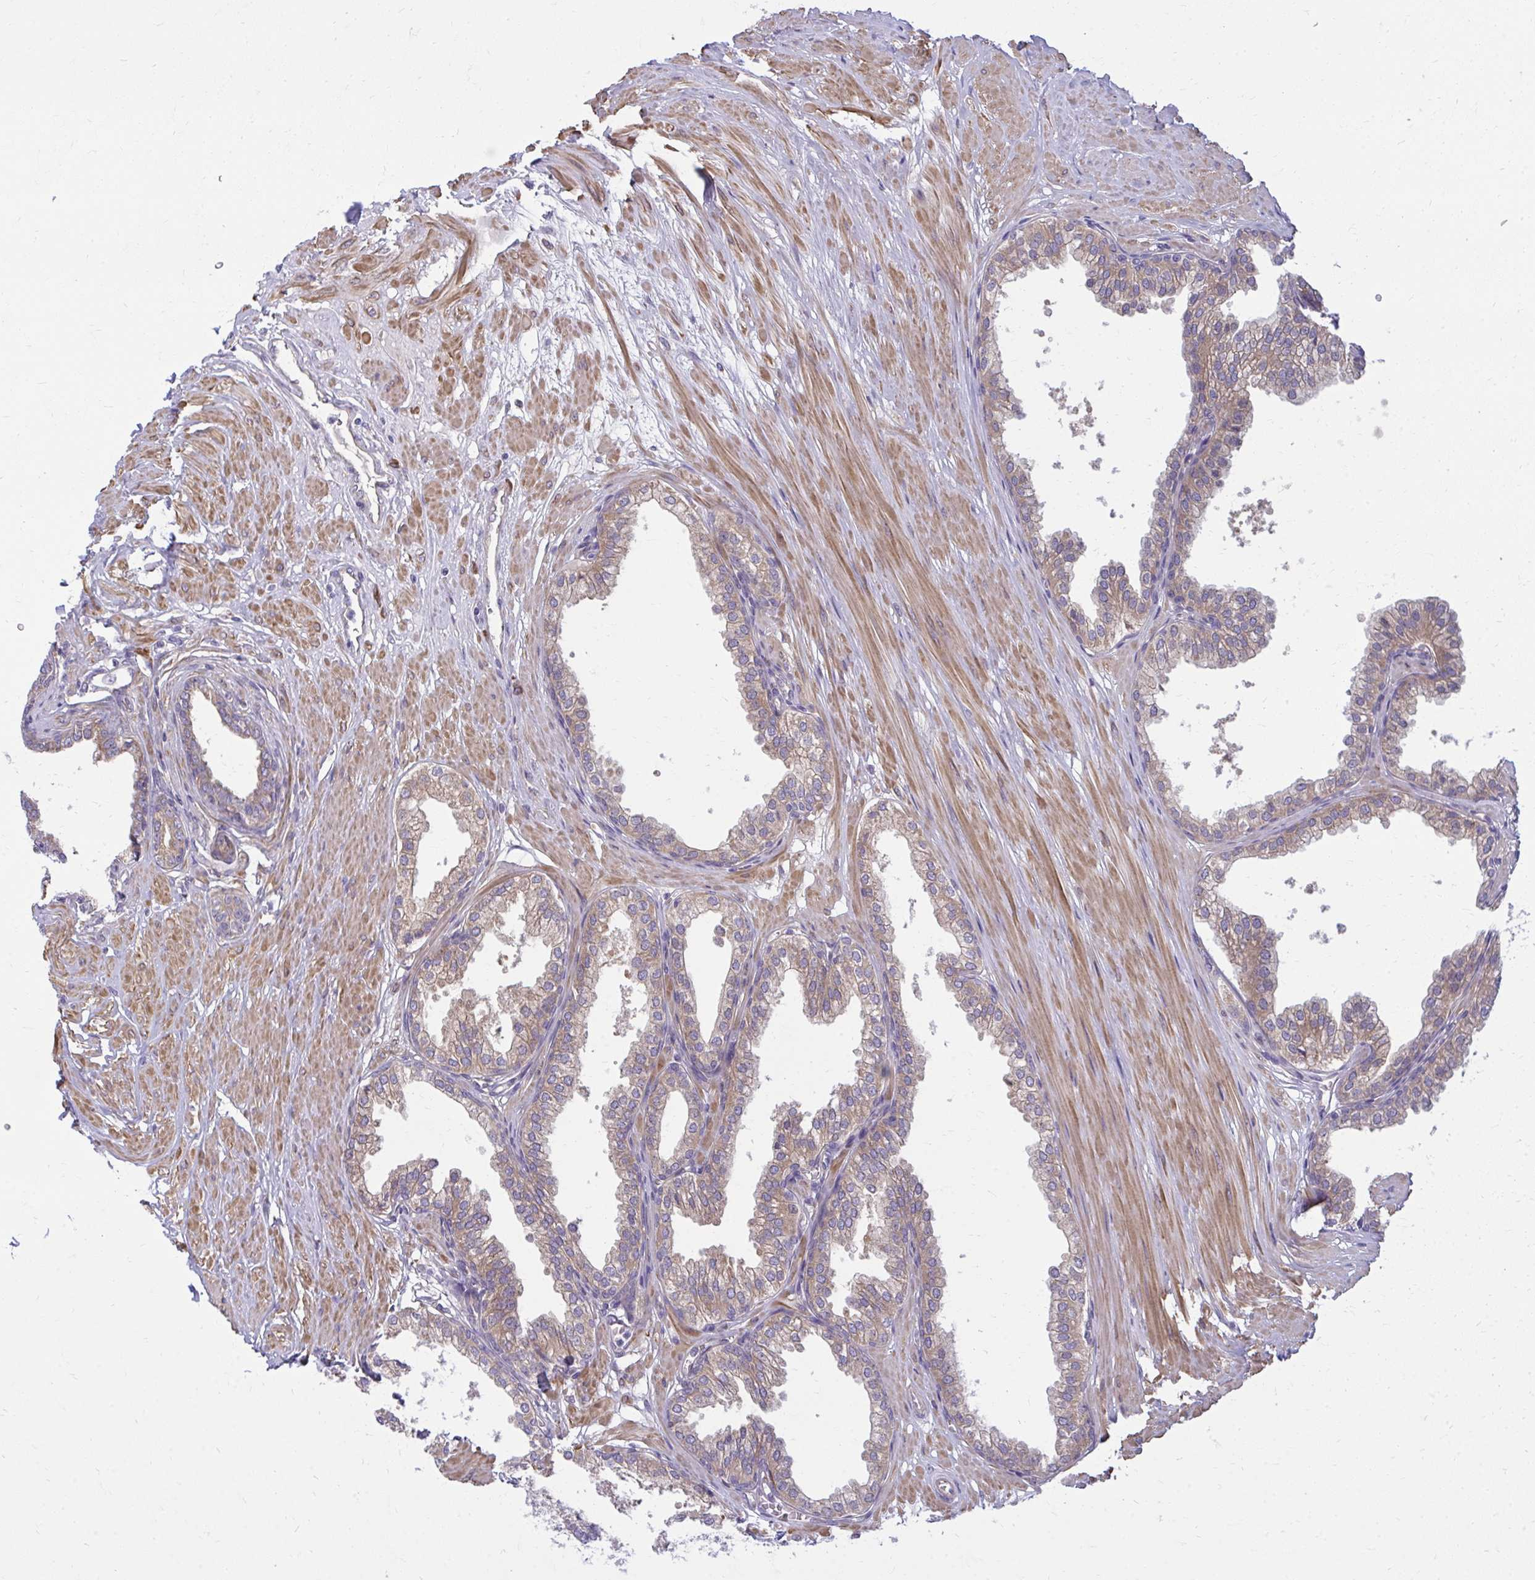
{"staining": {"intensity": "weak", "quantity": ">75%", "location": "cytoplasmic/membranous"}, "tissue": "prostate", "cell_type": "Glandular cells", "image_type": "normal", "snomed": [{"axis": "morphology", "description": "Normal tissue, NOS"}, {"axis": "topography", "description": "Prostate"}, {"axis": "topography", "description": "Peripheral nerve tissue"}], "caption": "Immunohistochemical staining of unremarkable human prostate shows low levels of weak cytoplasmic/membranous expression in about >75% of glandular cells. (DAB = brown stain, brightfield microscopy at high magnification).", "gene": "CEMP1", "patient": {"sex": "male", "age": 55}}